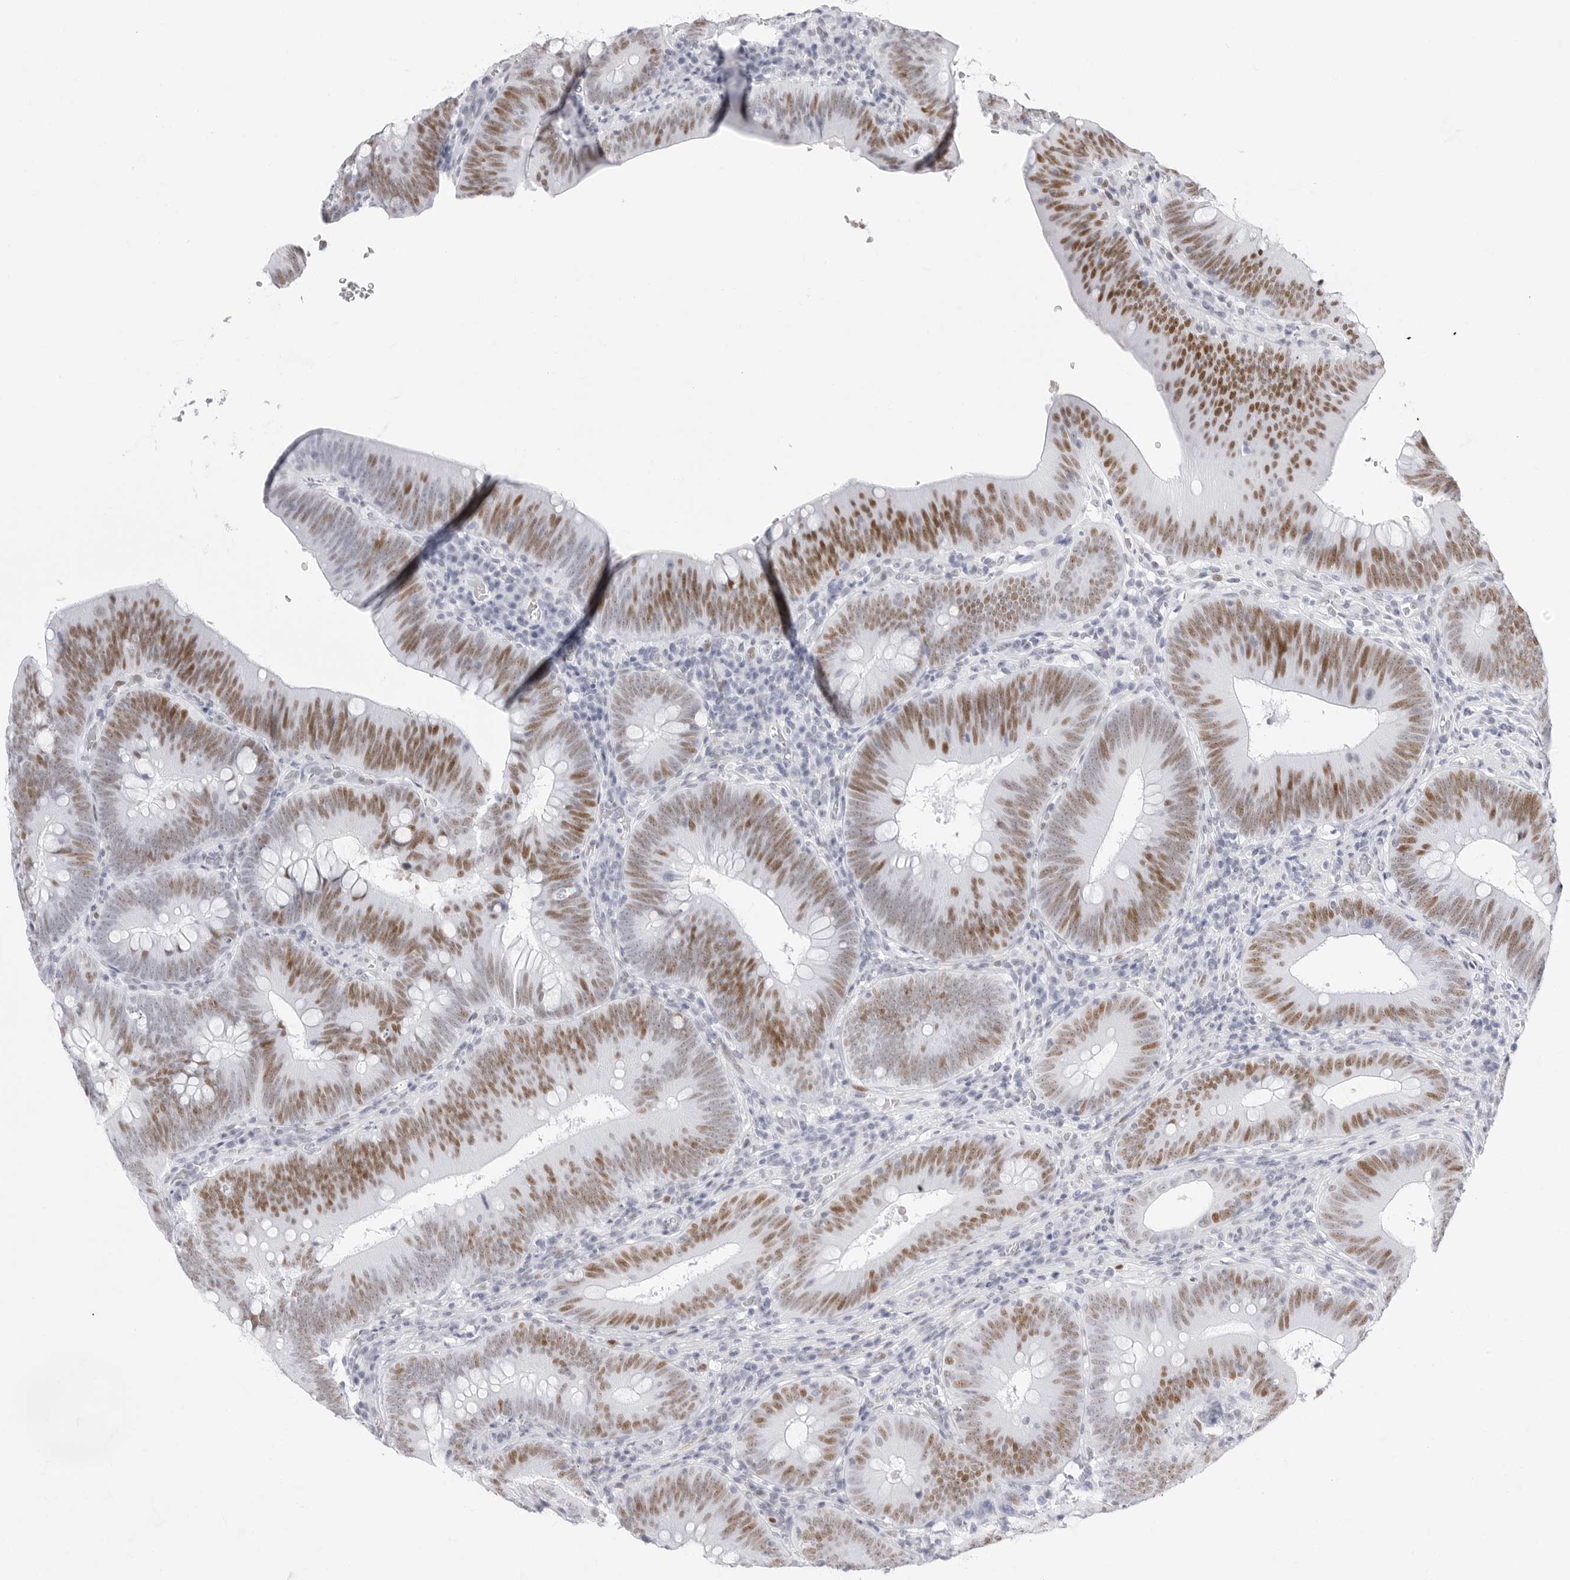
{"staining": {"intensity": "moderate", "quantity": ">75%", "location": "nuclear"}, "tissue": "colorectal cancer", "cell_type": "Tumor cells", "image_type": "cancer", "snomed": [{"axis": "morphology", "description": "Normal tissue, NOS"}, {"axis": "topography", "description": "Colon"}], "caption": "A photomicrograph of human colorectal cancer stained for a protein exhibits moderate nuclear brown staining in tumor cells.", "gene": "NASP", "patient": {"sex": "female", "age": 82}}